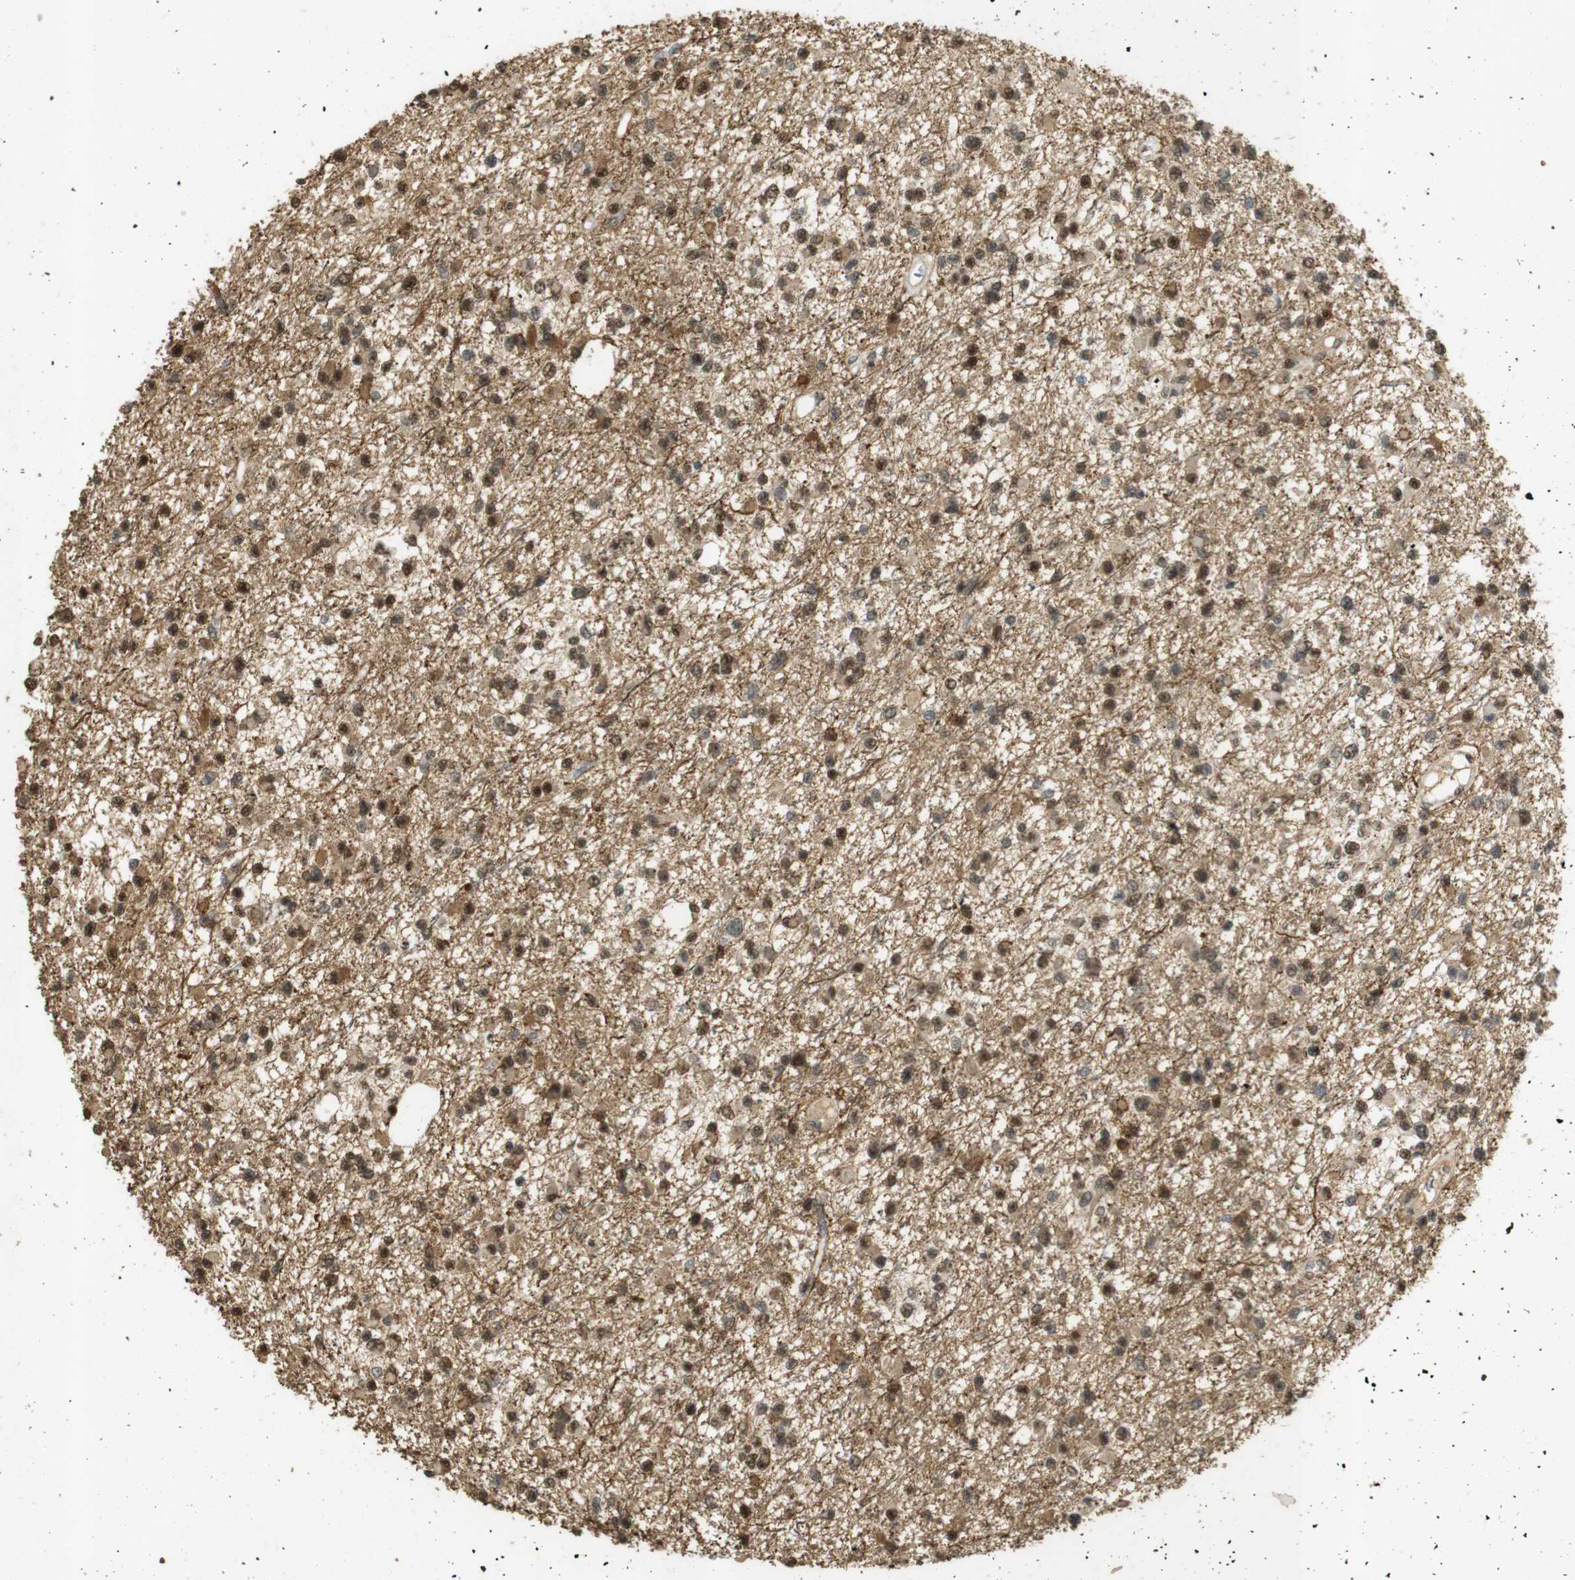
{"staining": {"intensity": "moderate", "quantity": ">75%", "location": "cytoplasmic/membranous,nuclear"}, "tissue": "glioma", "cell_type": "Tumor cells", "image_type": "cancer", "snomed": [{"axis": "morphology", "description": "Glioma, malignant, Low grade"}, {"axis": "topography", "description": "Brain"}], "caption": "A photomicrograph of human low-grade glioma (malignant) stained for a protein reveals moderate cytoplasmic/membranous and nuclear brown staining in tumor cells.", "gene": "GATA4", "patient": {"sex": "female", "age": 22}}